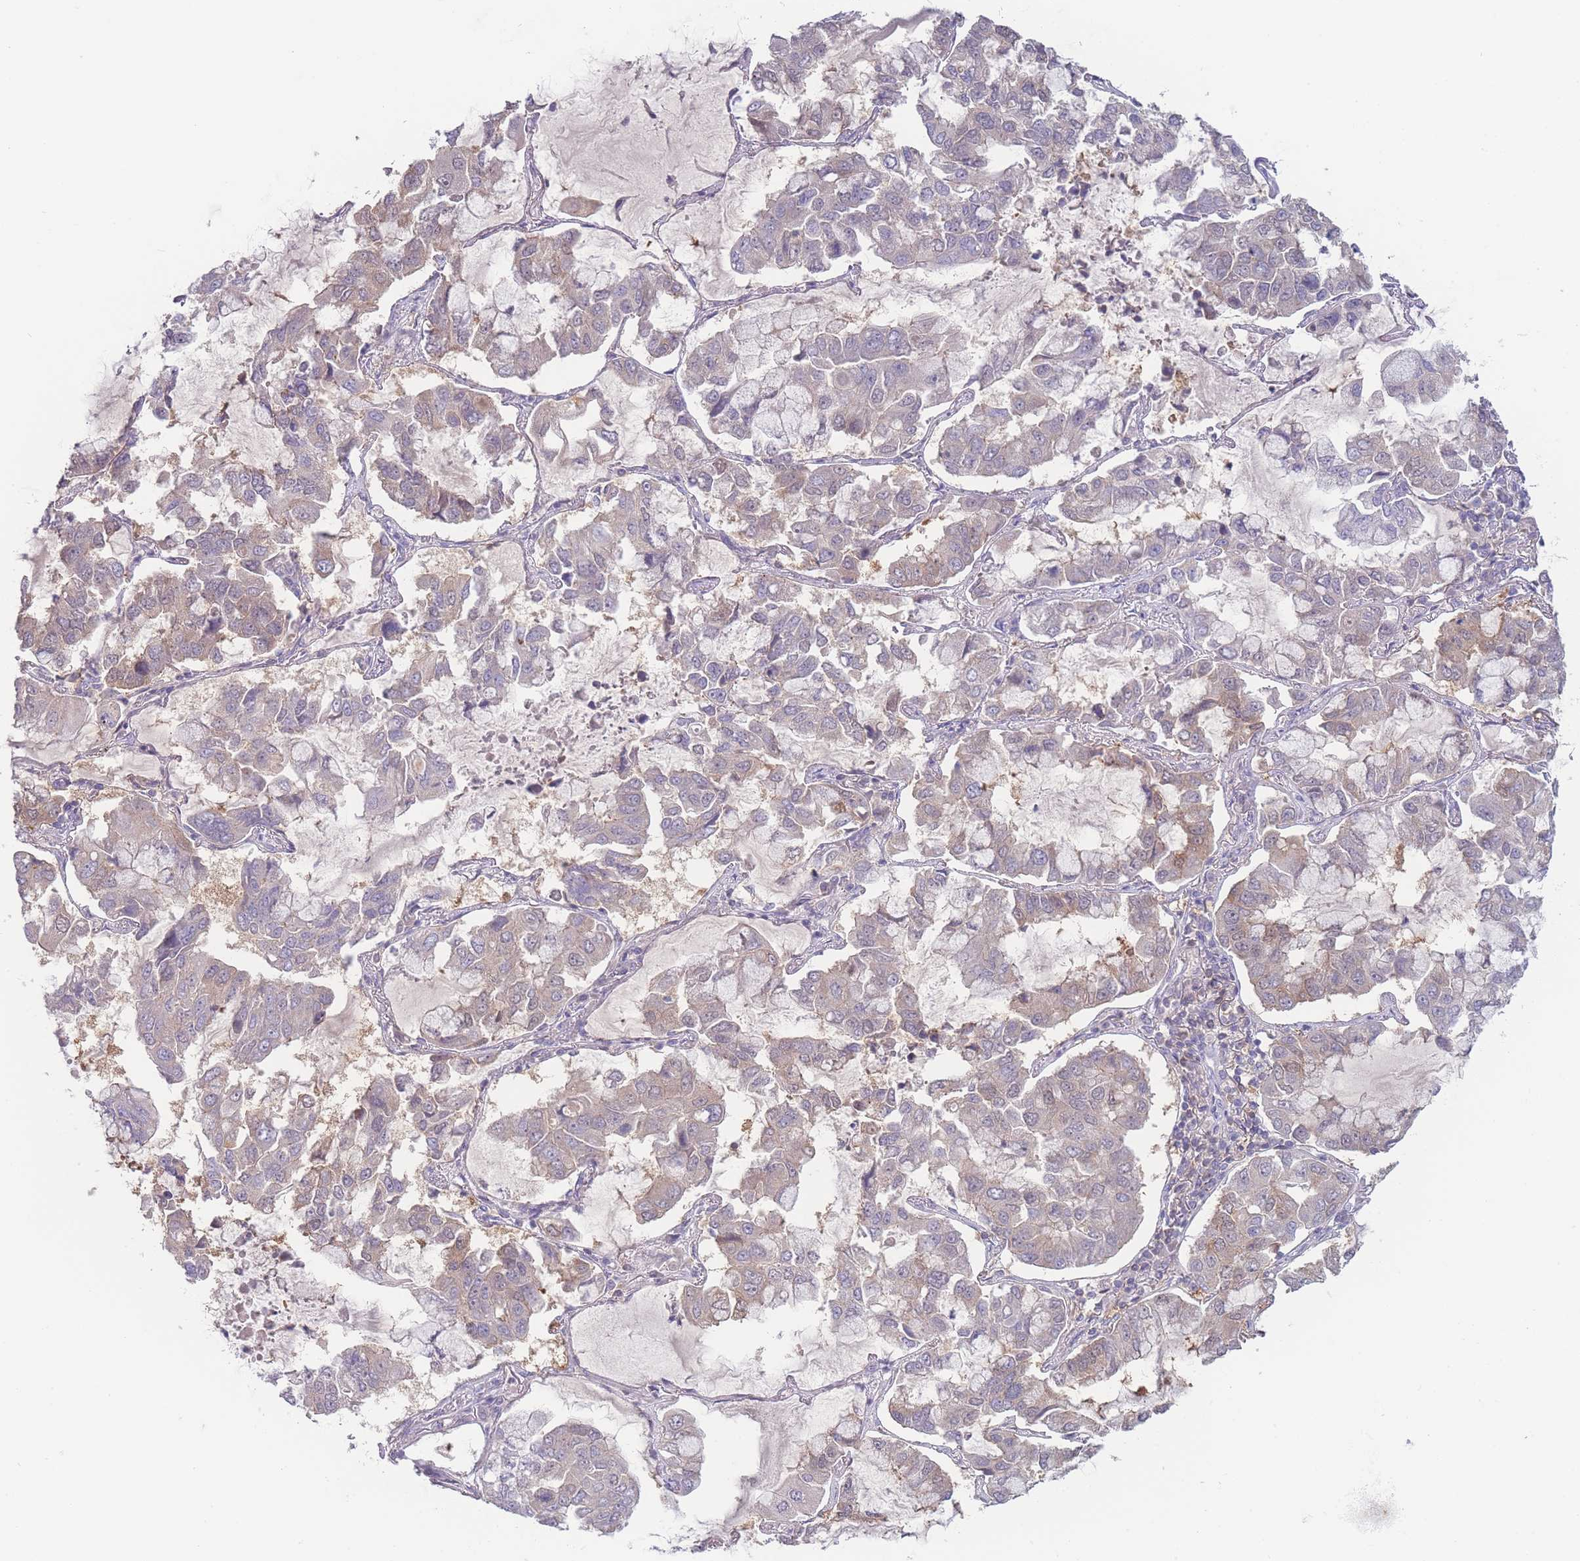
{"staining": {"intensity": "weak", "quantity": "<25%", "location": "cytoplasmic/membranous"}, "tissue": "lung cancer", "cell_type": "Tumor cells", "image_type": "cancer", "snomed": [{"axis": "morphology", "description": "Adenocarcinoma, NOS"}, {"axis": "topography", "description": "Lung"}], "caption": "Lung adenocarcinoma was stained to show a protein in brown. There is no significant staining in tumor cells.", "gene": "SPHKAP", "patient": {"sex": "male", "age": 64}}